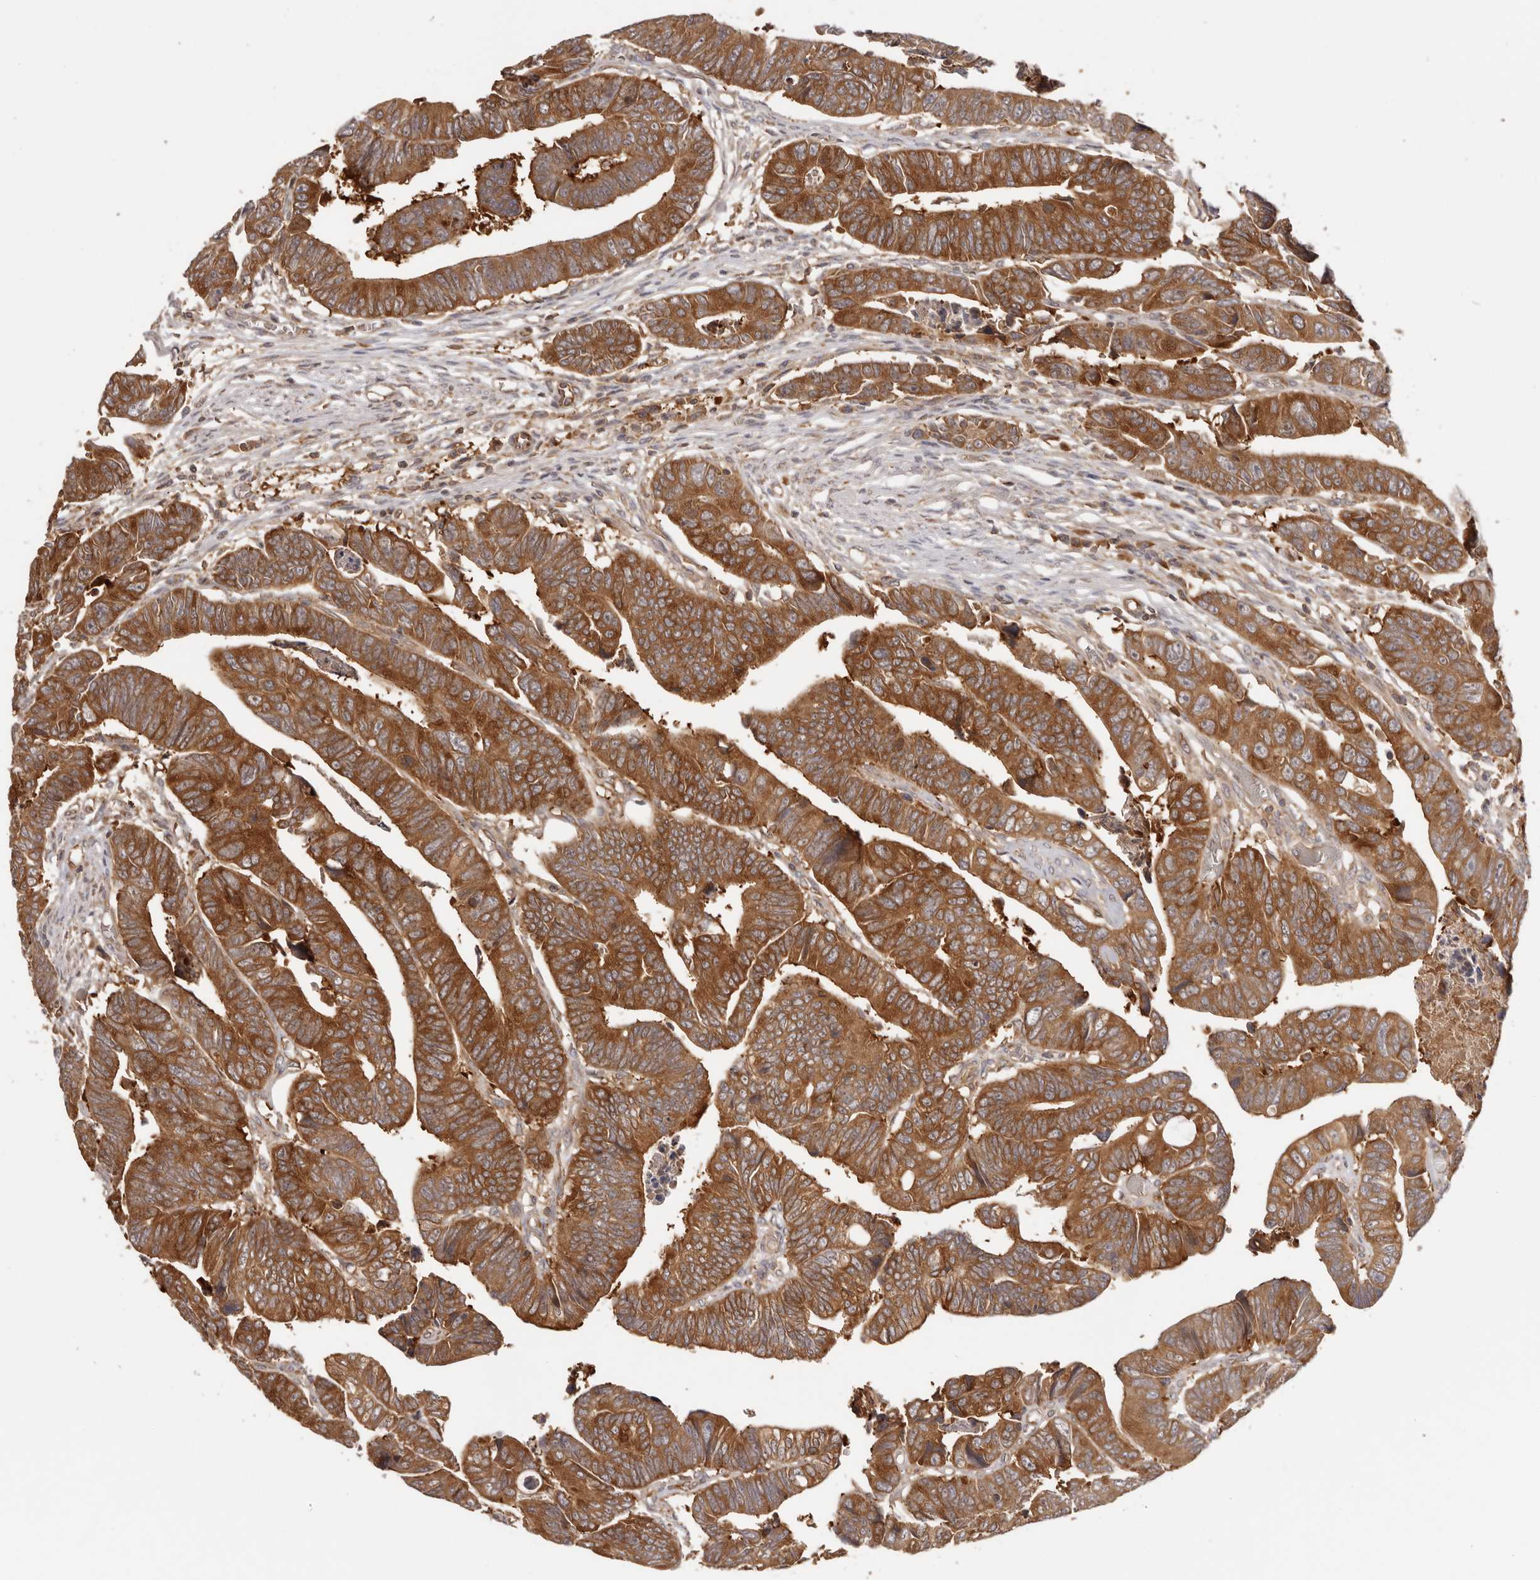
{"staining": {"intensity": "strong", "quantity": ">75%", "location": "cytoplasmic/membranous"}, "tissue": "colorectal cancer", "cell_type": "Tumor cells", "image_type": "cancer", "snomed": [{"axis": "morphology", "description": "Adenocarcinoma, NOS"}, {"axis": "topography", "description": "Rectum"}], "caption": "Approximately >75% of tumor cells in human colorectal adenocarcinoma demonstrate strong cytoplasmic/membranous protein positivity as visualized by brown immunohistochemical staining.", "gene": "EEF1E1", "patient": {"sex": "female", "age": 65}}